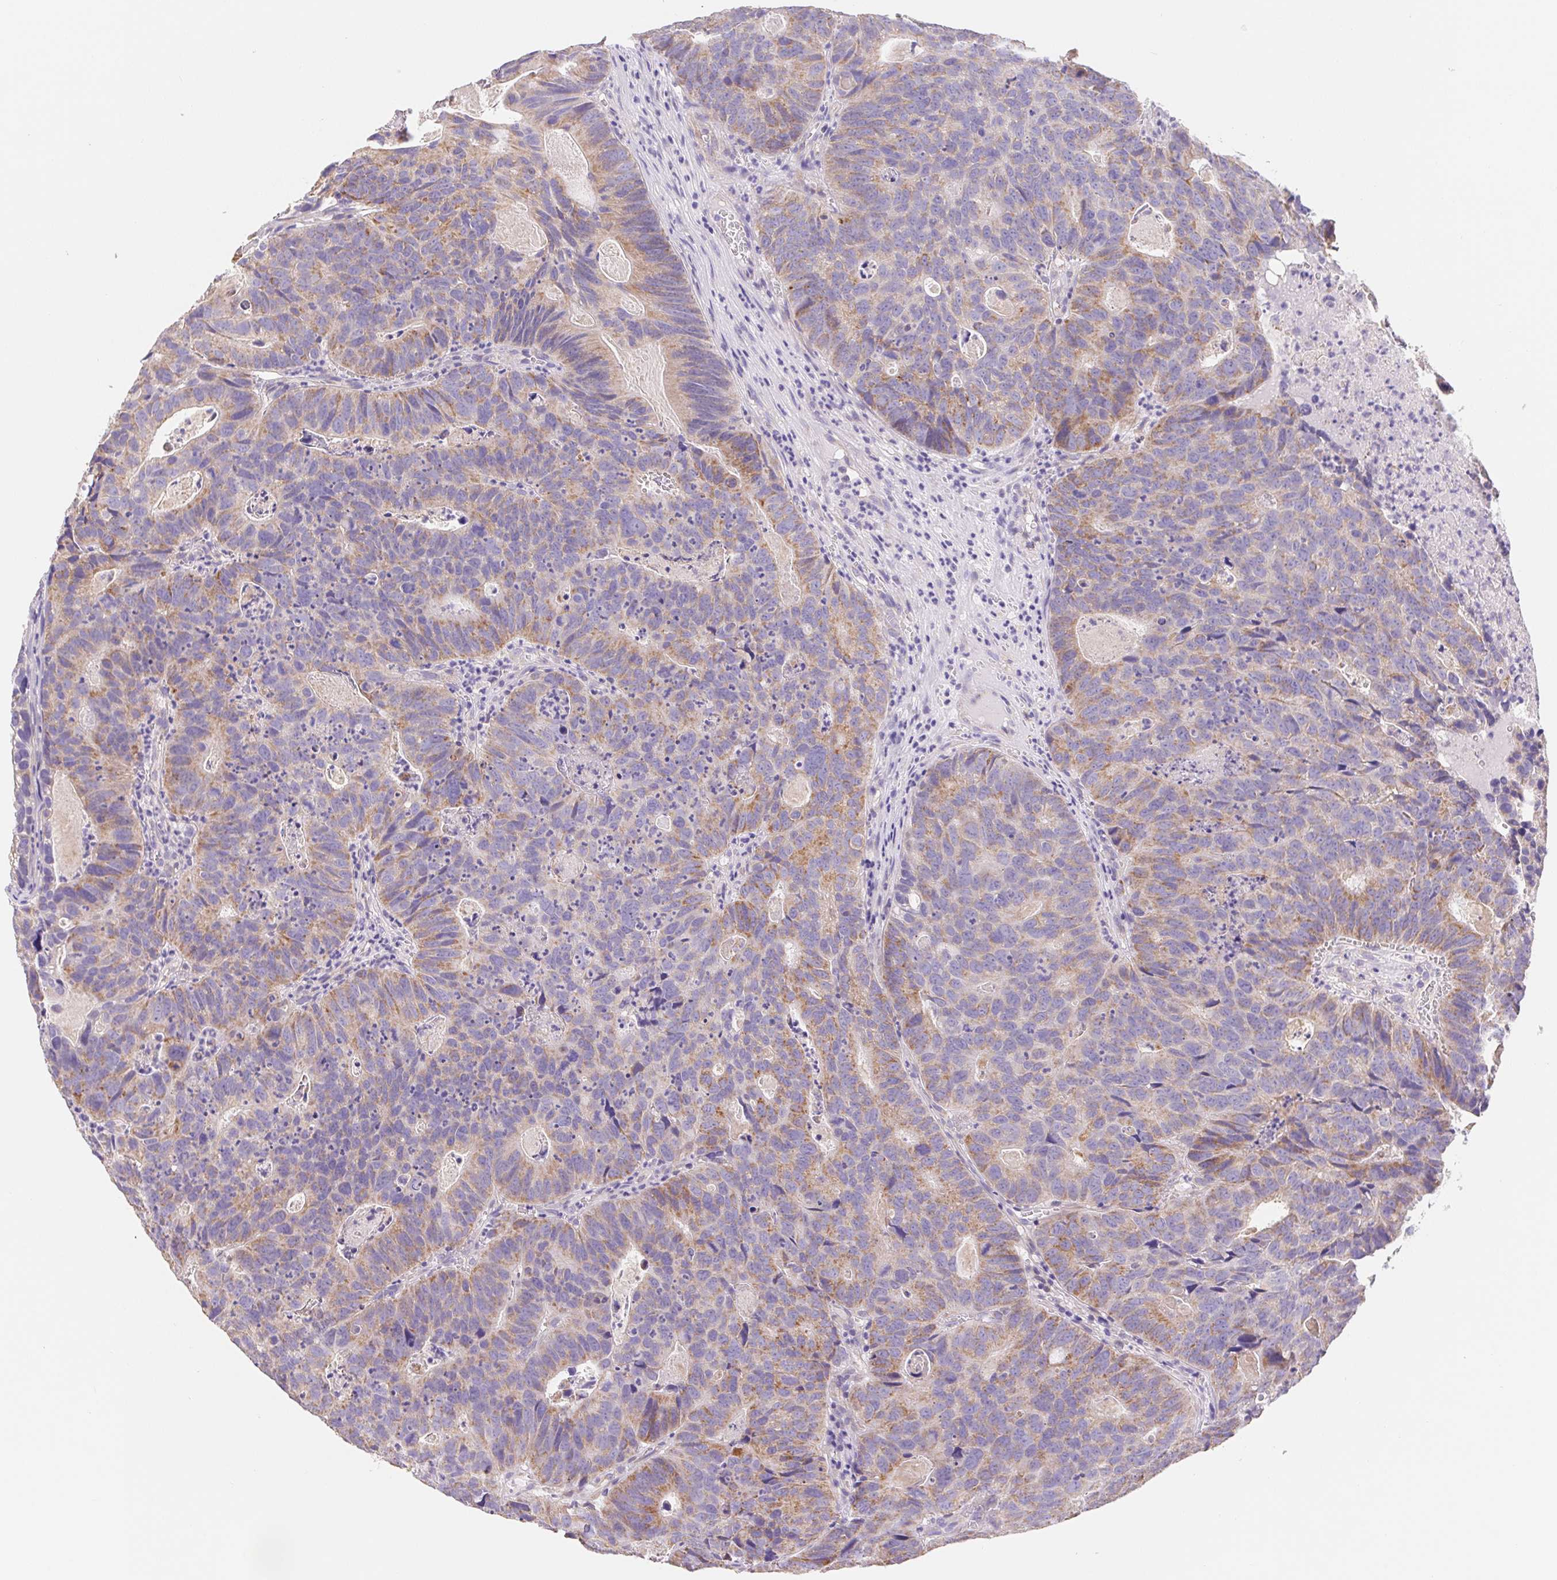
{"staining": {"intensity": "moderate", "quantity": "25%-75%", "location": "cytoplasmic/membranous"}, "tissue": "head and neck cancer", "cell_type": "Tumor cells", "image_type": "cancer", "snomed": [{"axis": "morphology", "description": "Adenocarcinoma, NOS"}, {"axis": "topography", "description": "Head-Neck"}], "caption": "Human head and neck cancer (adenocarcinoma) stained for a protein (brown) exhibits moderate cytoplasmic/membranous positive staining in approximately 25%-75% of tumor cells.", "gene": "FKBP6", "patient": {"sex": "male", "age": 62}}